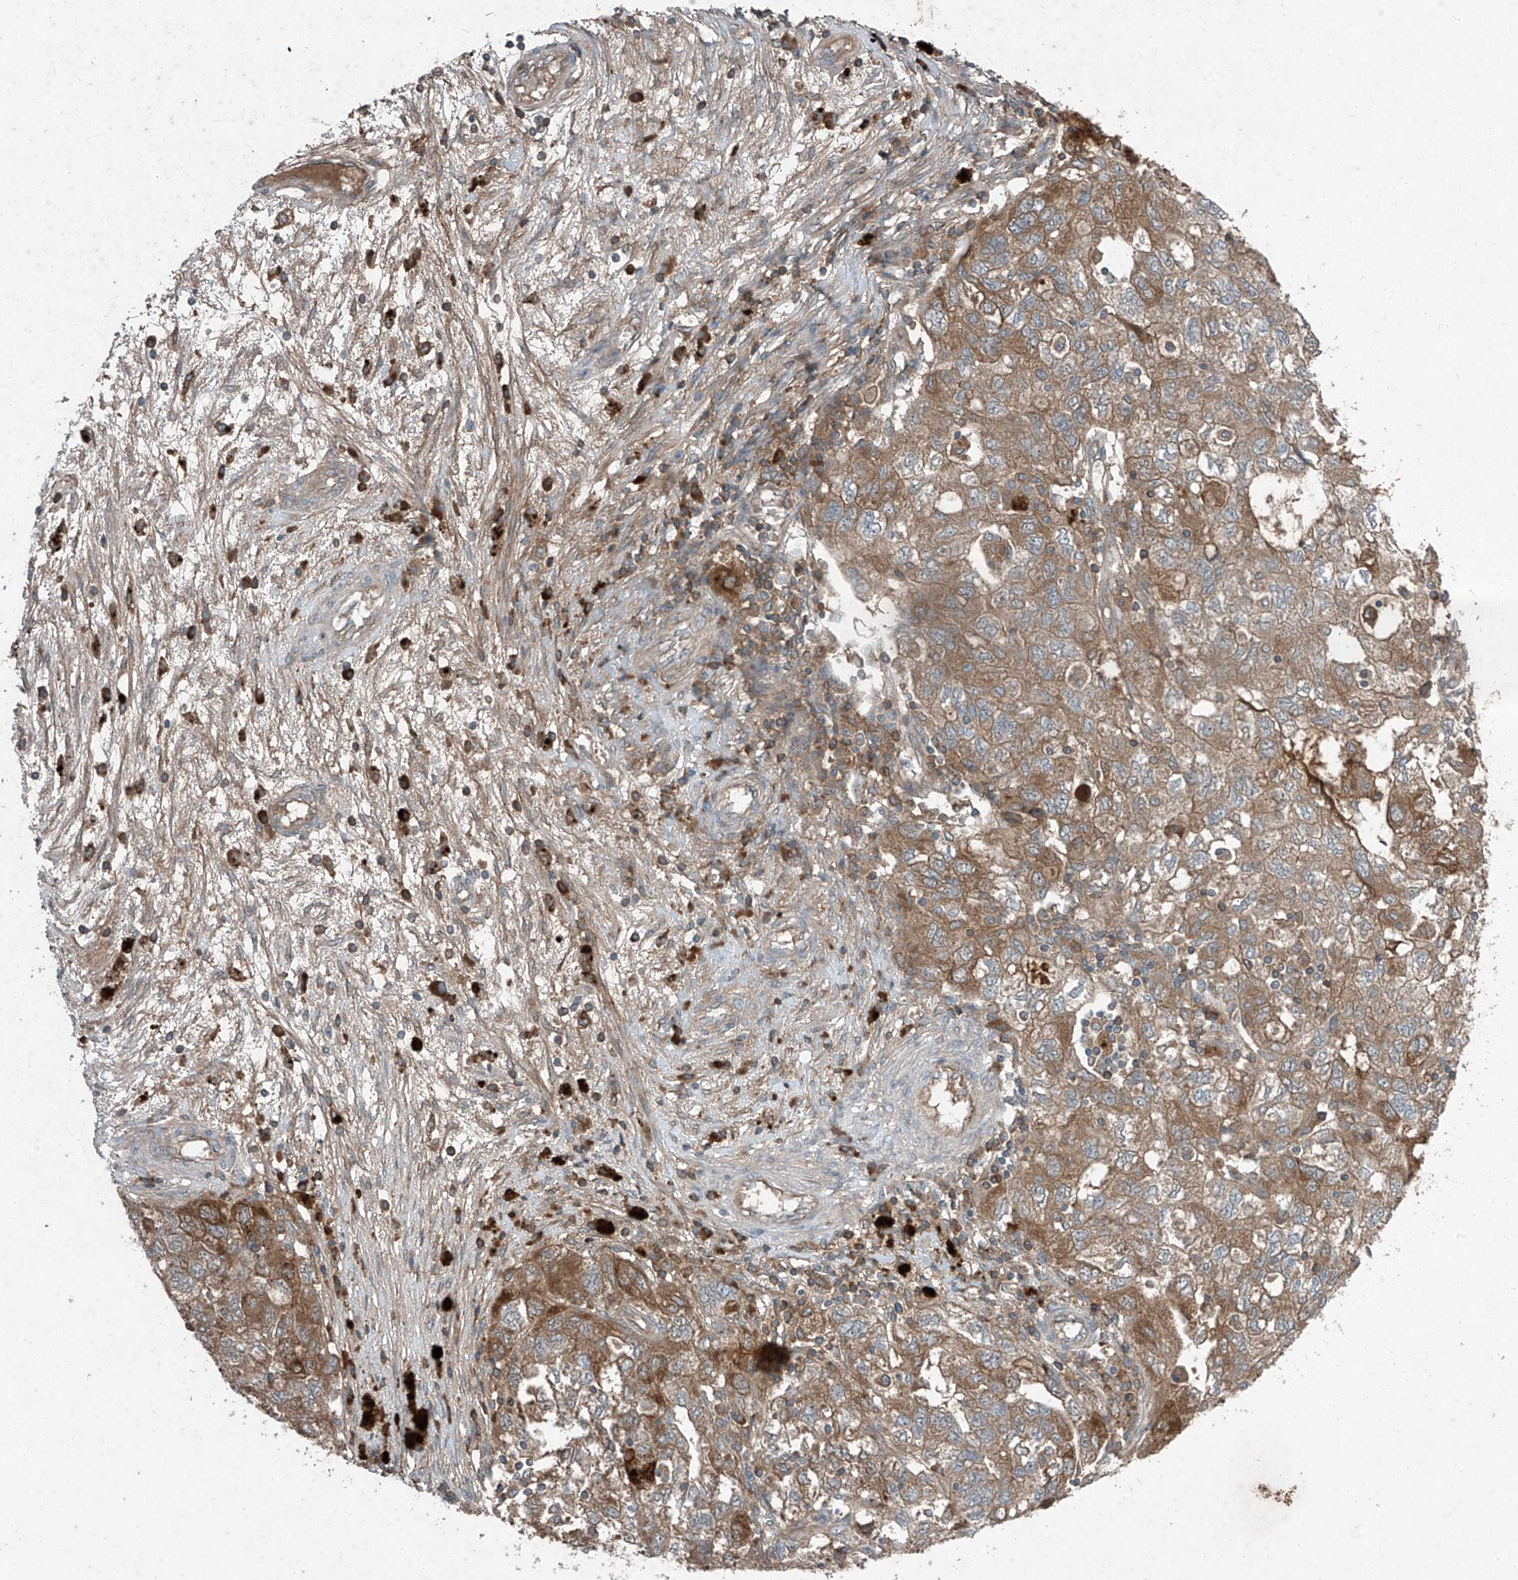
{"staining": {"intensity": "moderate", "quantity": ">75%", "location": "cytoplasmic/membranous"}, "tissue": "ovarian cancer", "cell_type": "Tumor cells", "image_type": "cancer", "snomed": [{"axis": "morphology", "description": "Carcinoma, NOS"}, {"axis": "morphology", "description": "Cystadenocarcinoma, serous, NOS"}, {"axis": "topography", "description": "Ovary"}], "caption": "A histopathology image showing moderate cytoplasmic/membranous positivity in about >75% of tumor cells in ovarian serous cystadenocarcinoma, as visualized by brown immunohistochemical staining.", "gene": "FOXRED2", "patient": {"sex": "female", "age": 69}}